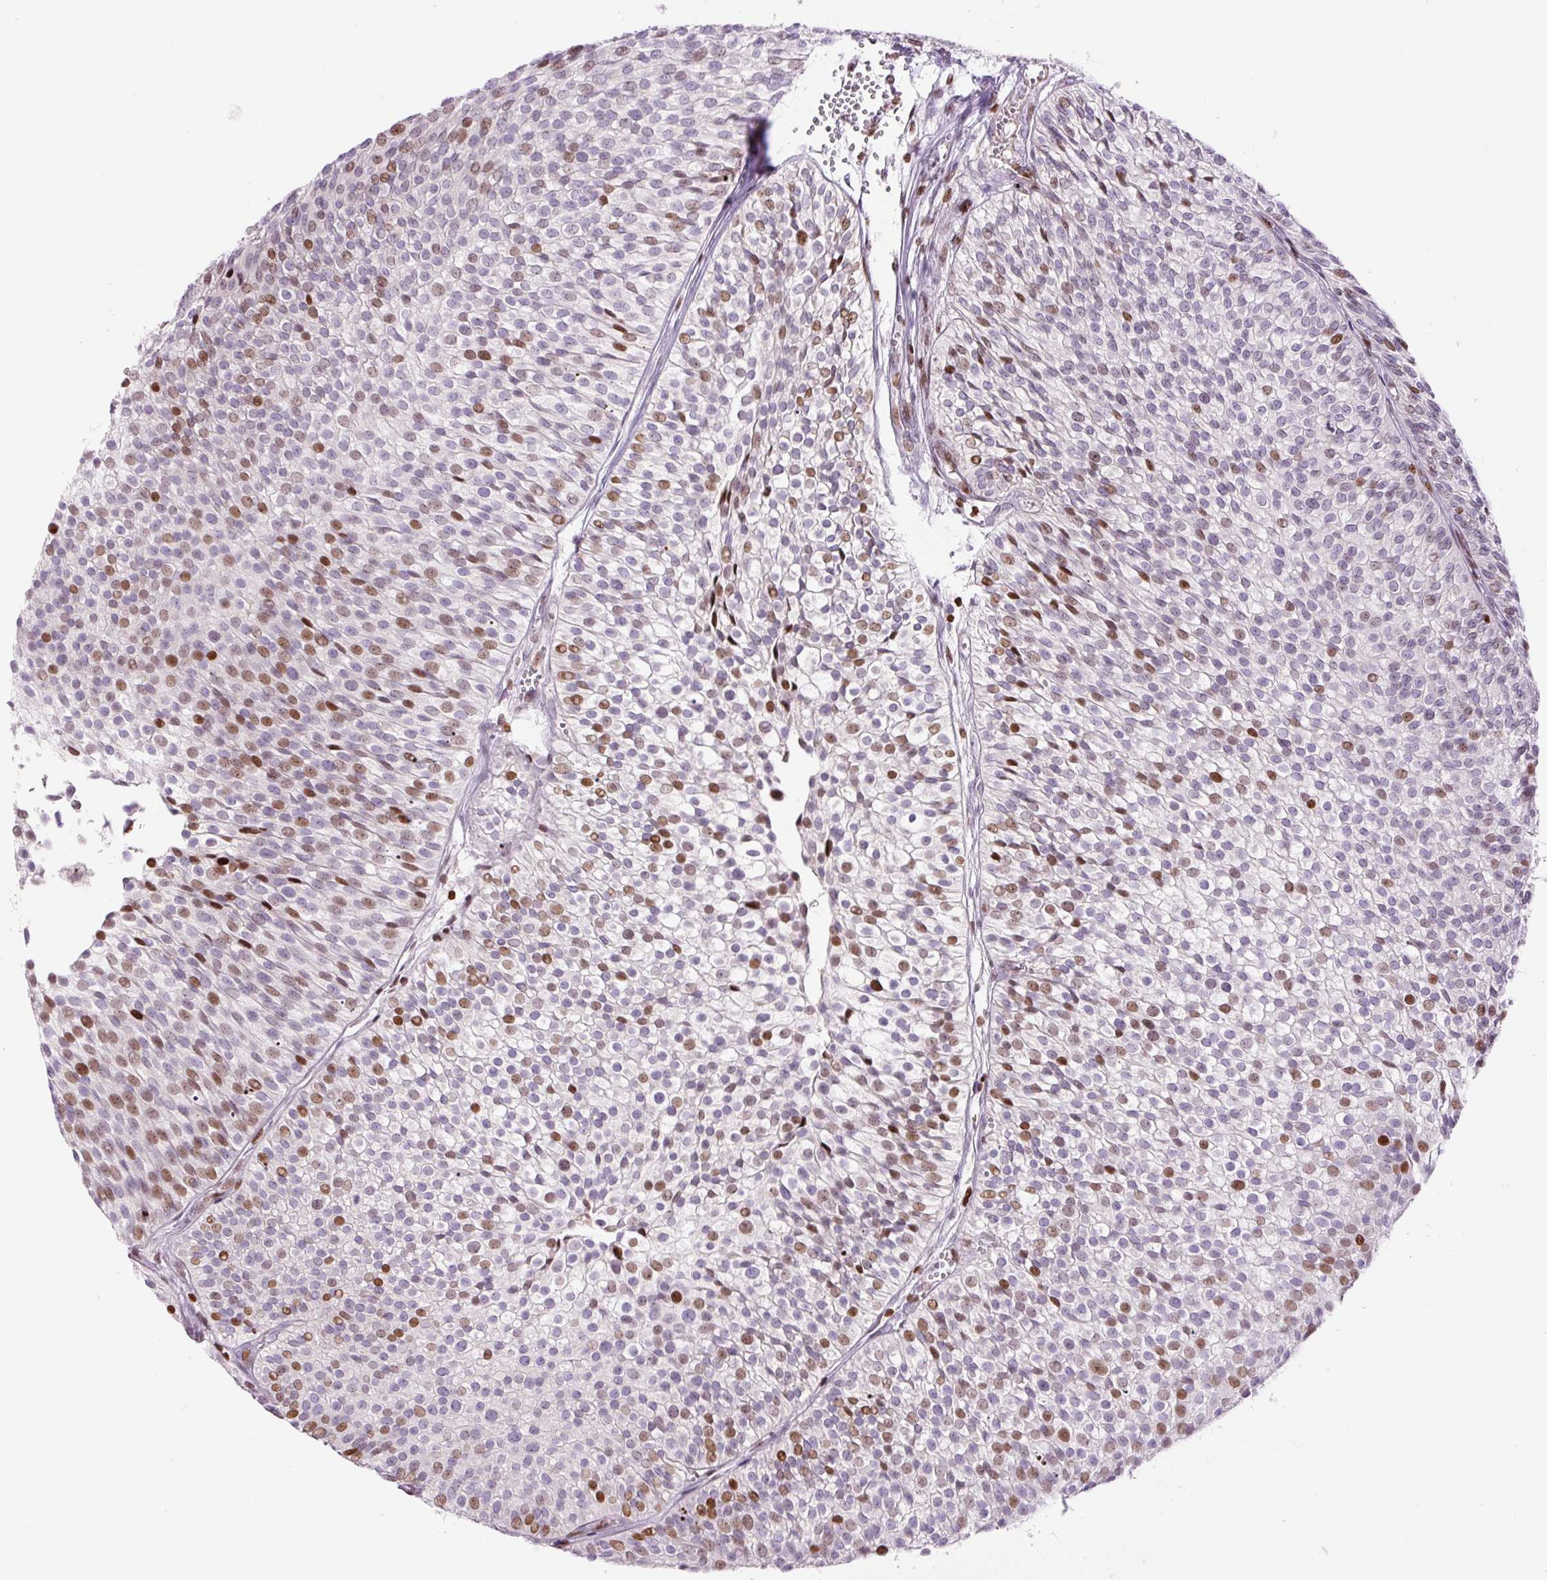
{"staining": {"intensity": "moderate", "quantity": "25%-75%", "location": "nuclear"}, "tissue": "urothelial cancer", "cell_type": "Tumor cells", "image_type": "cancer", "snomed": [{"axis": "morphology", "description": "Urothelial carcinoma, Low grade"}, {"axis": "topography", "description": "Urinary bladder"}], "caption": "Protein staining demonstrates moderate nuclear expression in about 25%-75% of tumor cells in urothelial cancer. Nuclei are stained in blue.", "gene": "TMEM177", "patient": {"sex": "male", "age": 91}}